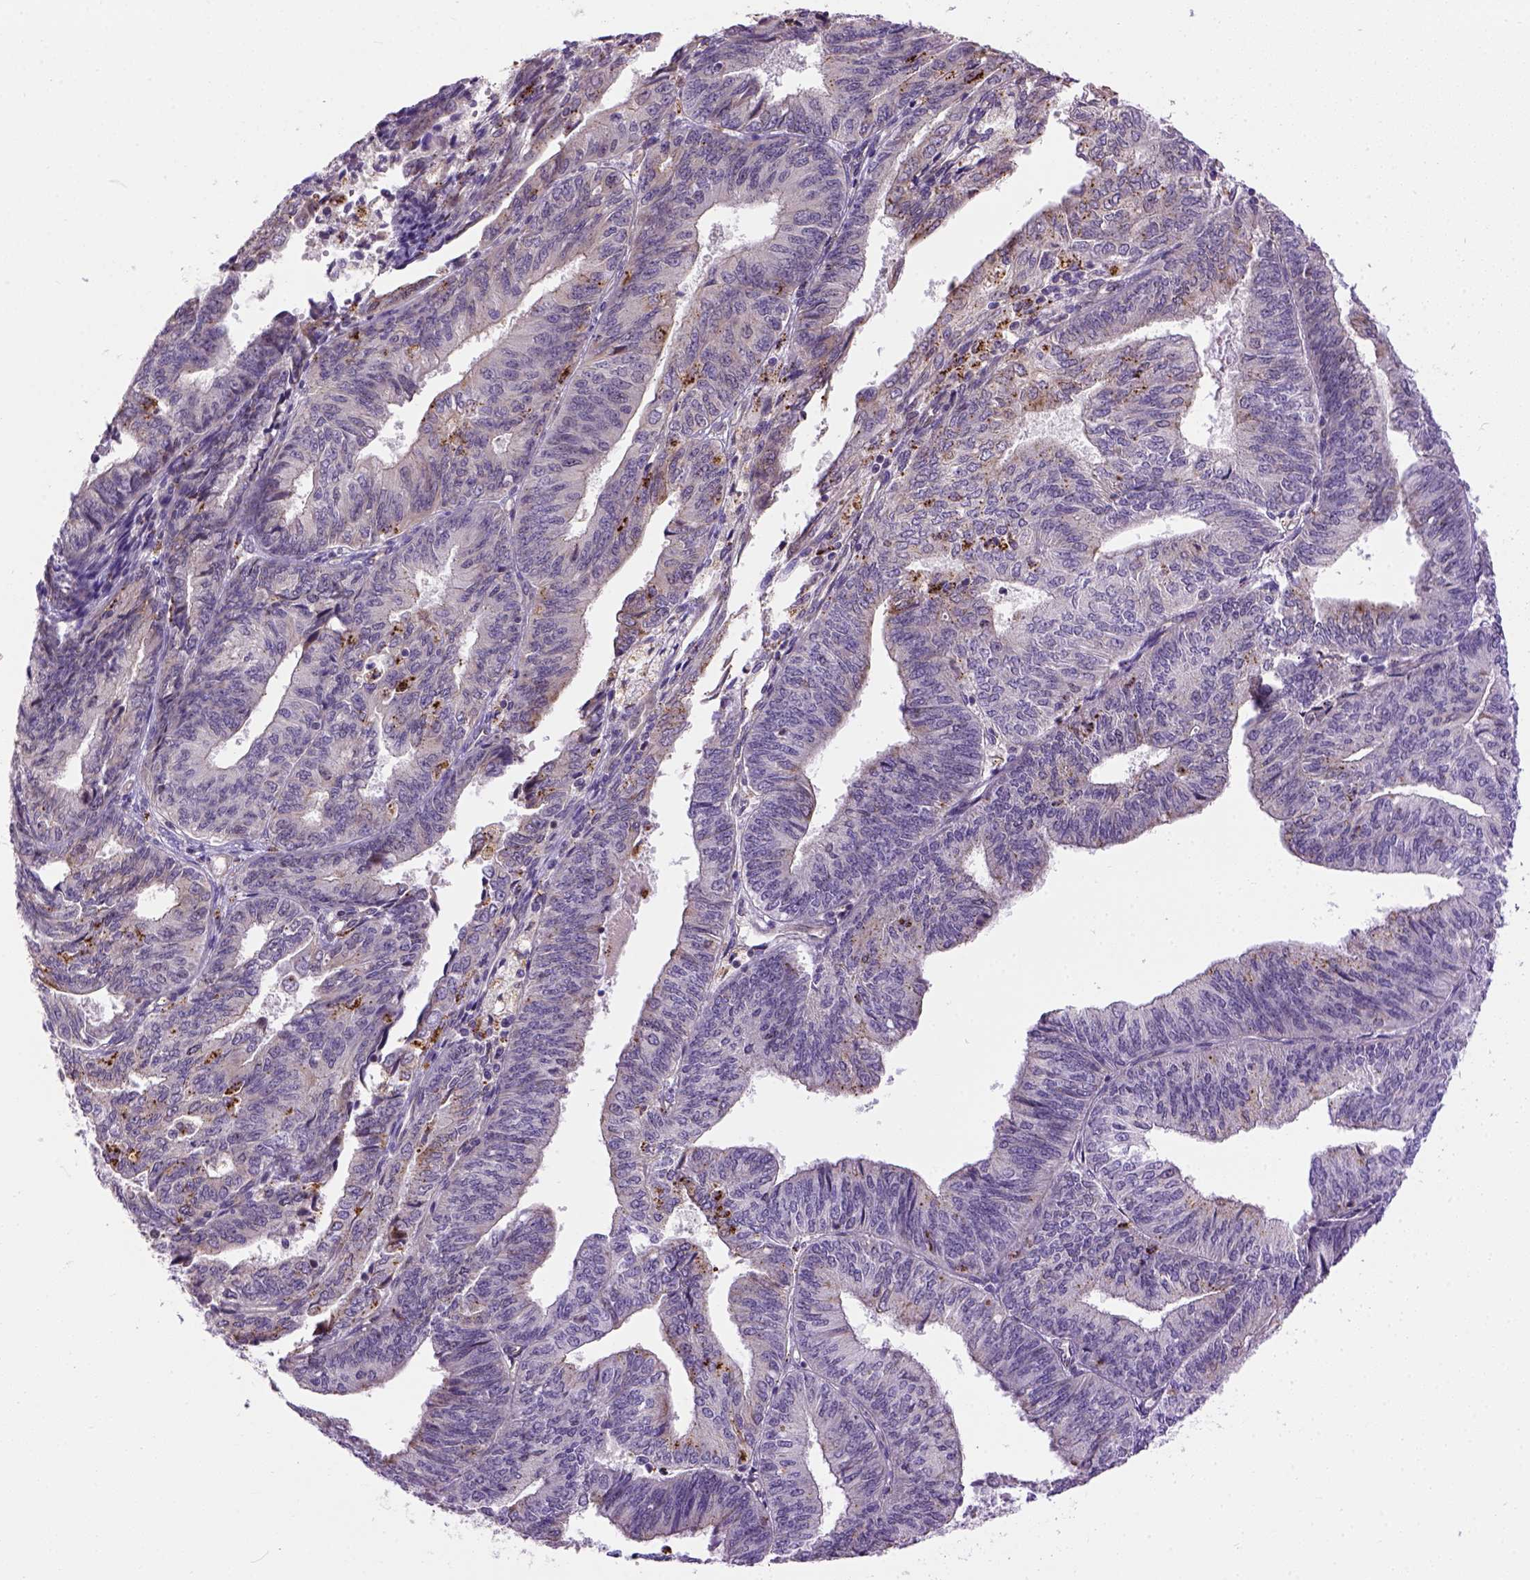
{"staining": {"intensity": "negative", "quantity": "none", "location": "none"}, "tissue": "endometrial cancer", "cell_type": "Tumor cells", "image_type": "cancer", "snomed": [{"axis": "morphology", "description": "Adenocarcinoma, NOS"}, {"axis": "topography", "description": "Endometrium"}], "caption": "Protein analysis of endometrial adenocarcinoma exhibits no significant staining in tumor cells. (DAB IHC with hematoxylin counter stain).", "gene": "KAZN", "patient": {"sex": "female", "age": 58}}